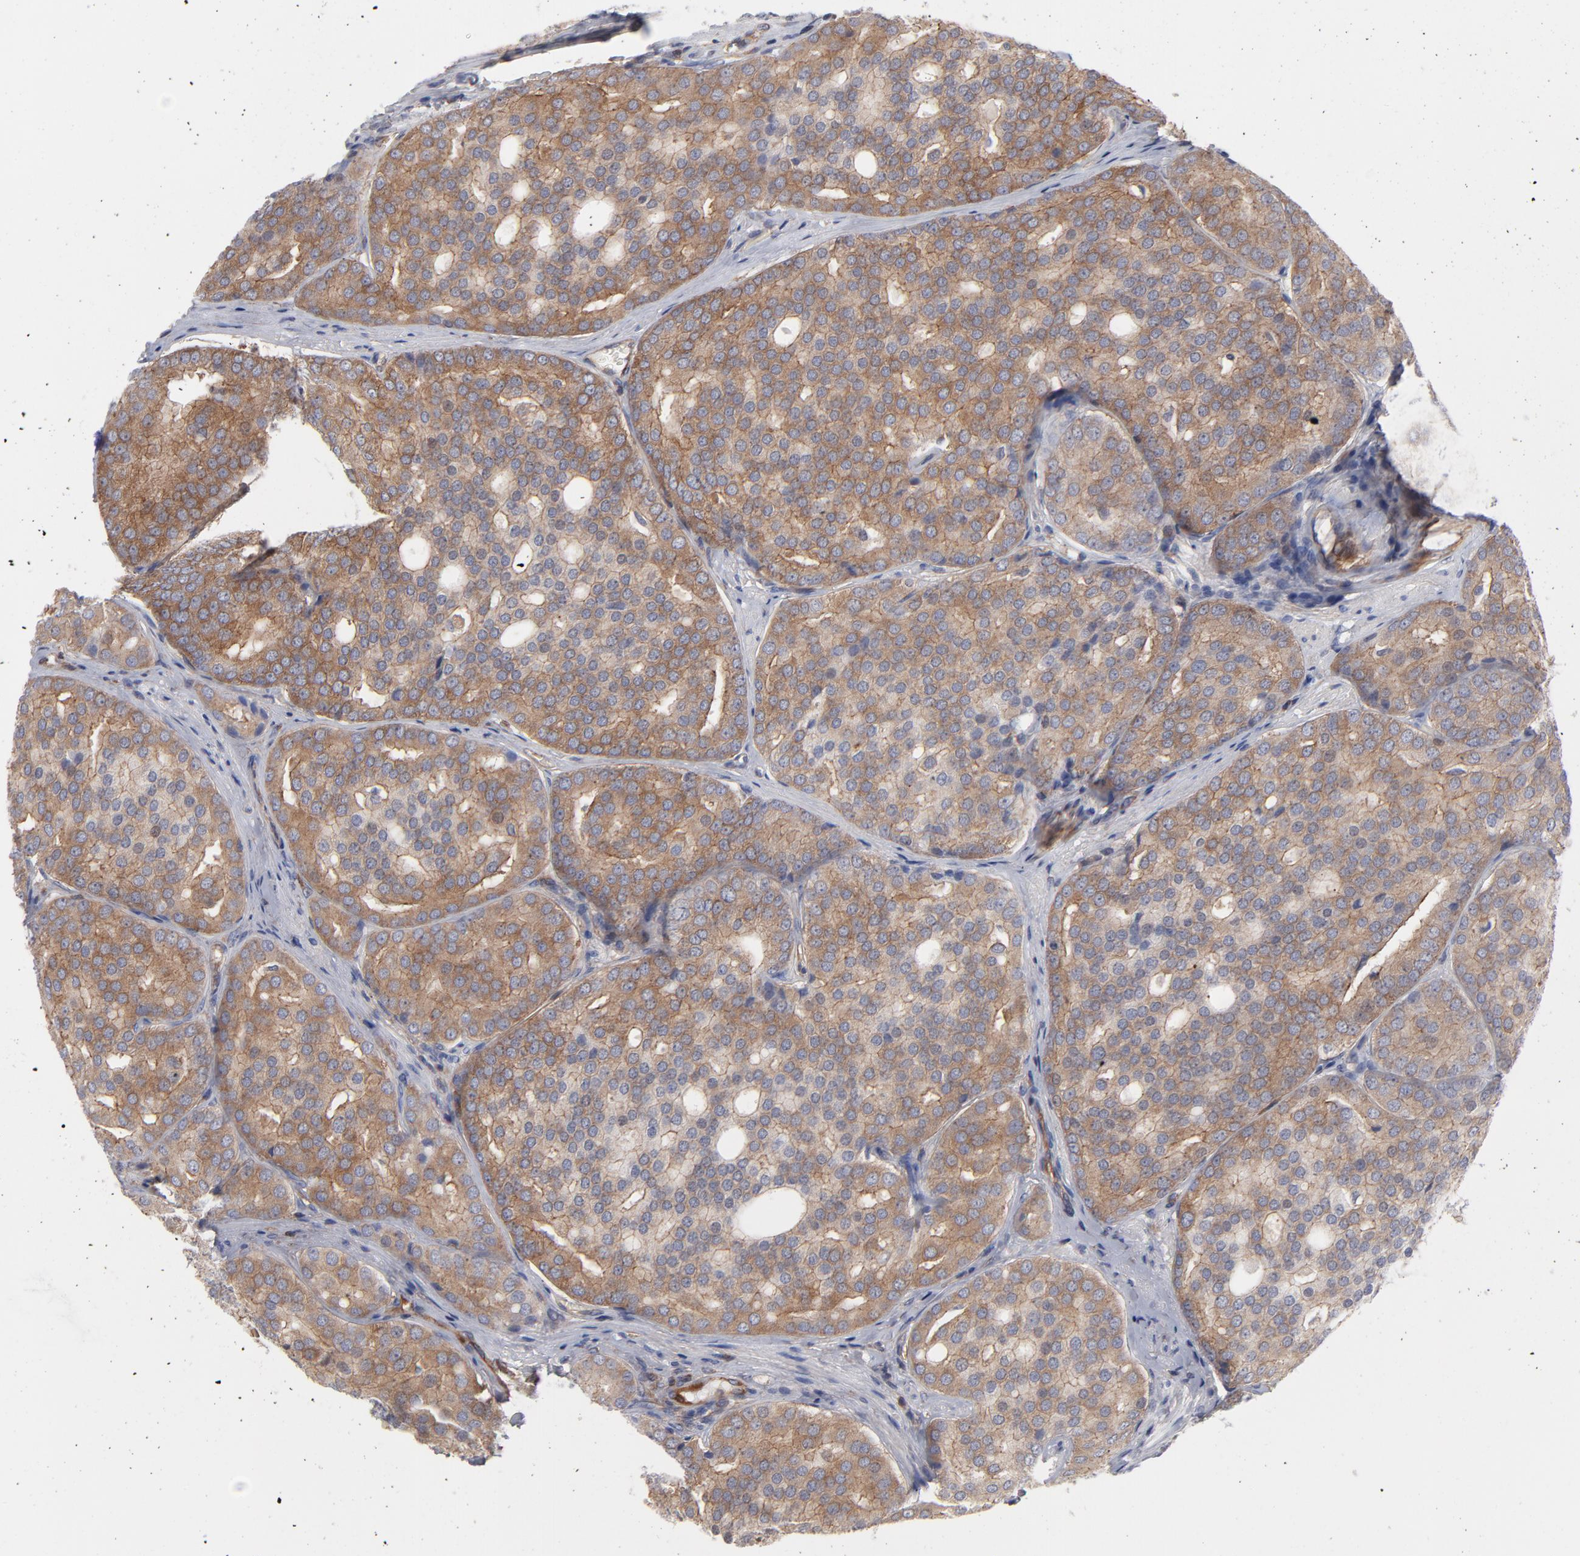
{"staining": {"intensity": "weak", "quantity": ">75%", "location": "cytoplasmic/membranous"}, "tissue": "prostate cancer", "cell_type": "Tumor cells", "image_type": "cancer", "snomed": [{"axis": "morphology", "description": "Adenocarcinoma, High grade"}, {"axis": "topography", "description": "Prostate"}], "caption": "Prostate adenocarcinoma (high-grade) was stained to show a protein in brown. There is low levels of weak cytoplasmic/membranous staining in about >75% of tumor cells.", "gene": "PXN", "patient": {"sex": "male", "age": 64}}